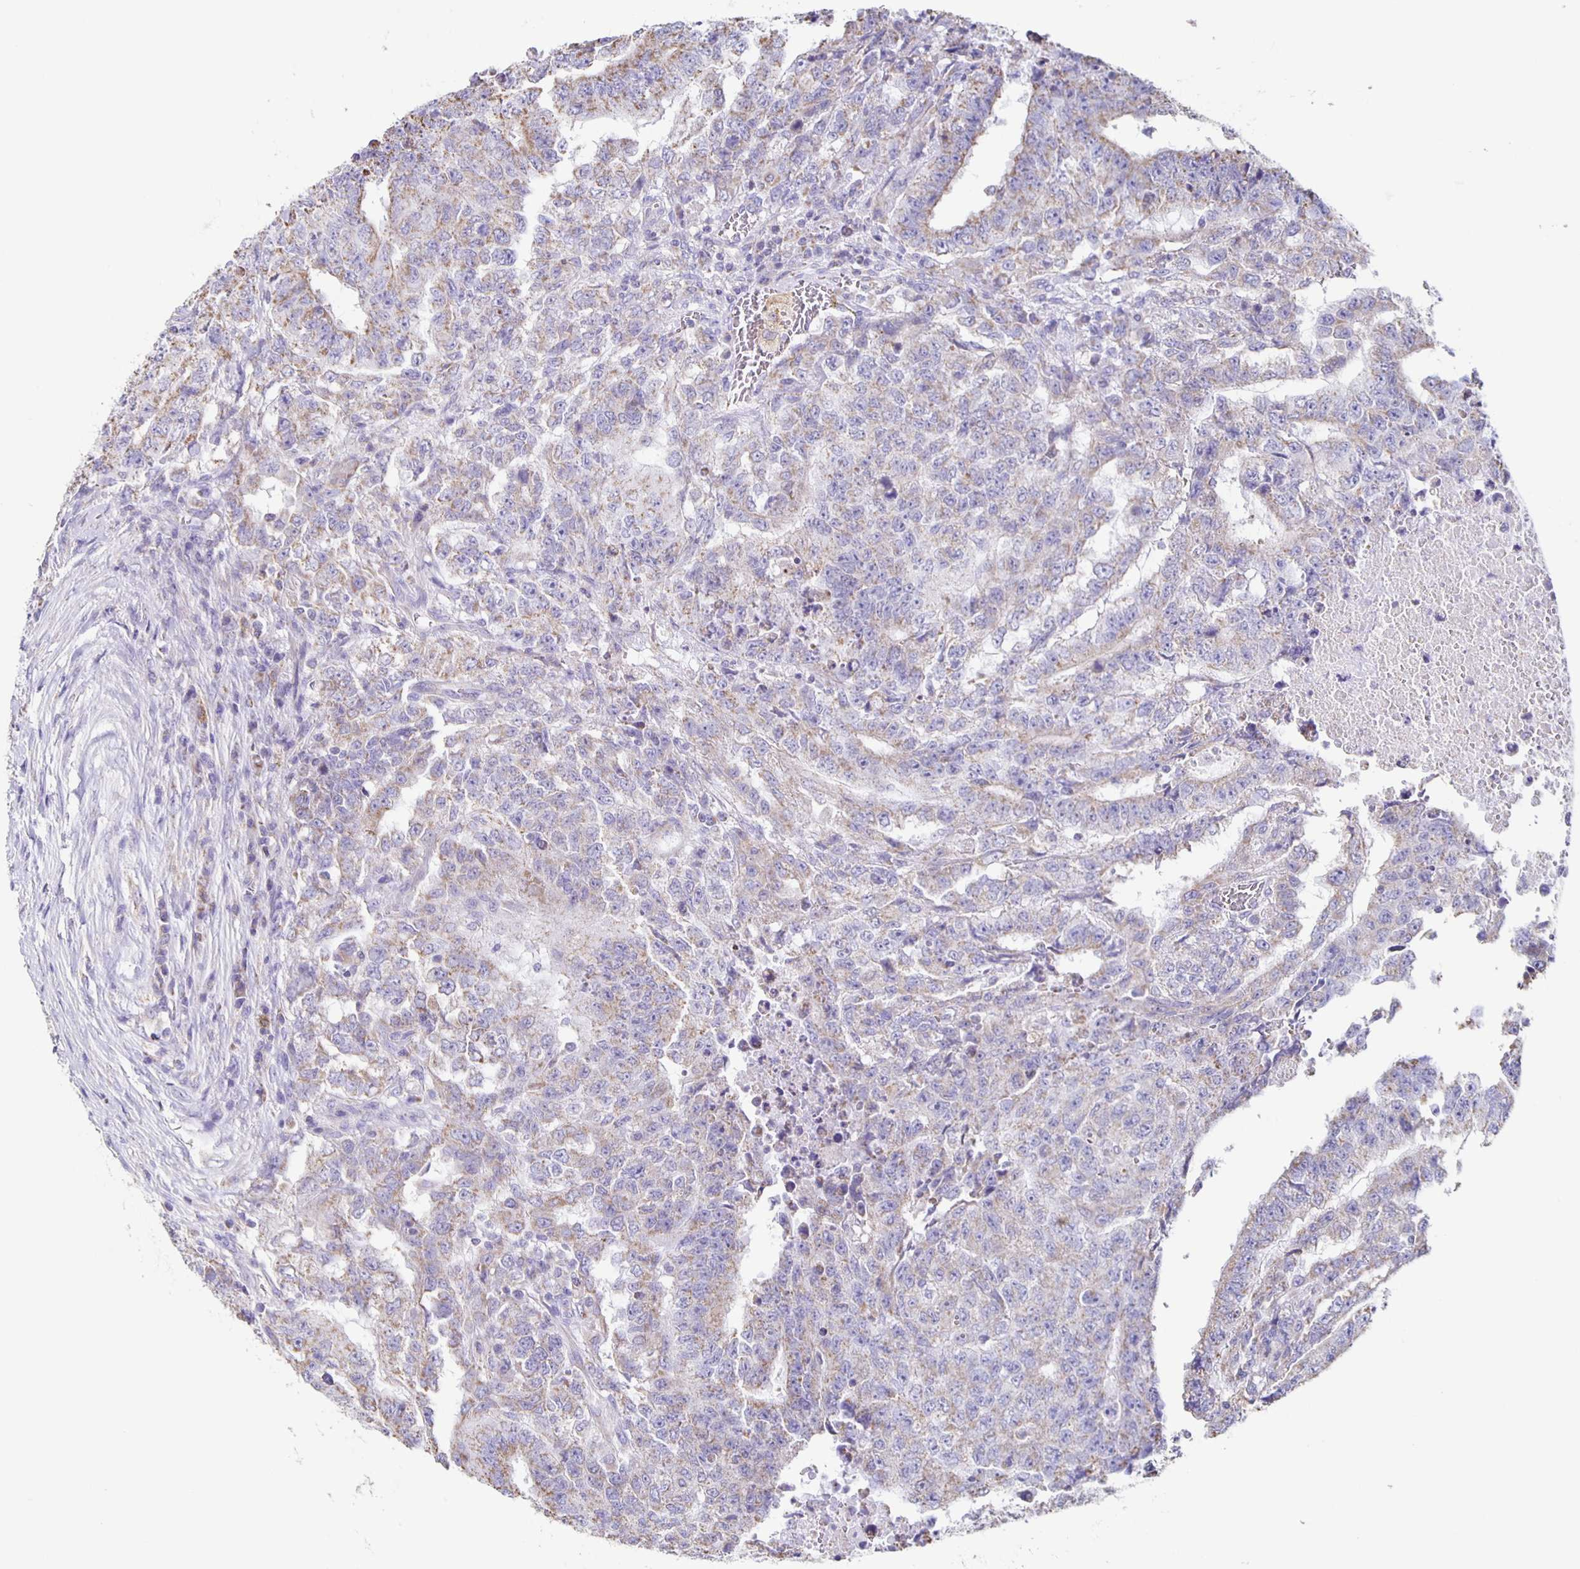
{"staining": {"intensity": "weak", "quantity": "25%-75%", "location": "cytoplasmic/membranous"}, "tissue": "testis cancer", "cell_type": "Tumor cells", "image_type": "cancer", "snomed": [{"axis": "morphology", "description": "Carcinoma, Embryonal, NOS"}, {"axis": "topography", "description": "Testis"}], "caption": "An image of testis cancer (embryonal carcinoma) stained for a protein reveals weak cytoplasmic/membranous brown staining in tumor cells.", "gene": "TPPP", "patient": {"sex": "male", "age": 24}}